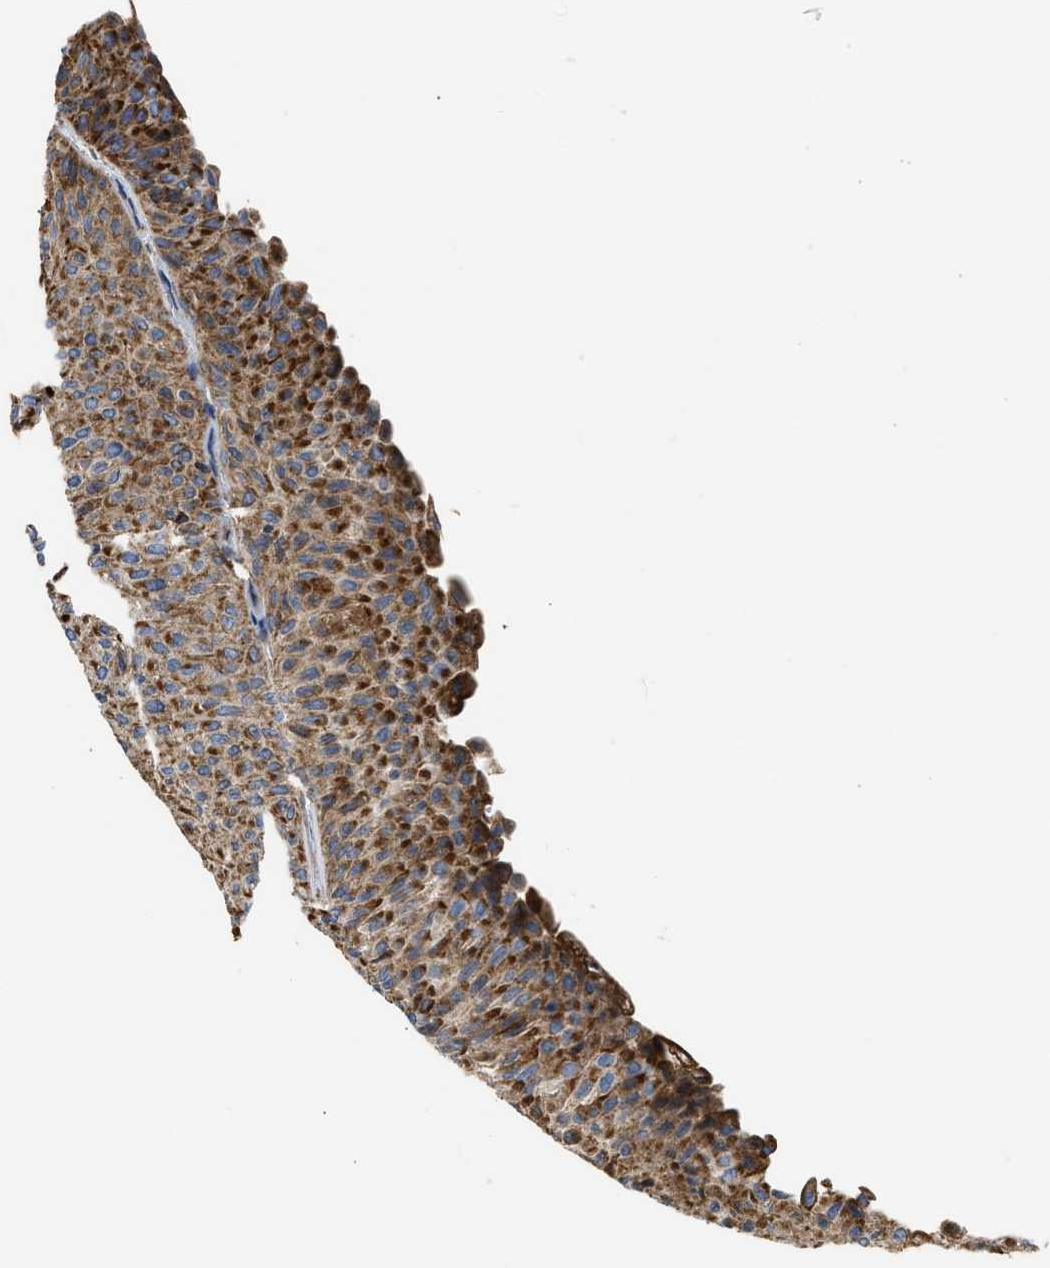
{"staining": {"intensity": "strong", "quantity": ">75%", "location": "cytoplasmic/membranous"}, "tissue": "urothelial cancer", "cell_type": "Tumor cells", "image_type": "cancer", "snomed": [{"axis": "morphology", "description": "Urothelial carcinoma, Low grade"}, {"axis": "topography", "description": "Urinary bladder"}], "caption": "Tumor cells demonstrate high levels of strong cytoplasmic/membranous staining in about >75% of cells in human urothelial cancer. Ihc stains the protein in brown and the nuclei are stained blue.", "gene": "CYCS", "patient": {"sex": "male", "age": 78}}